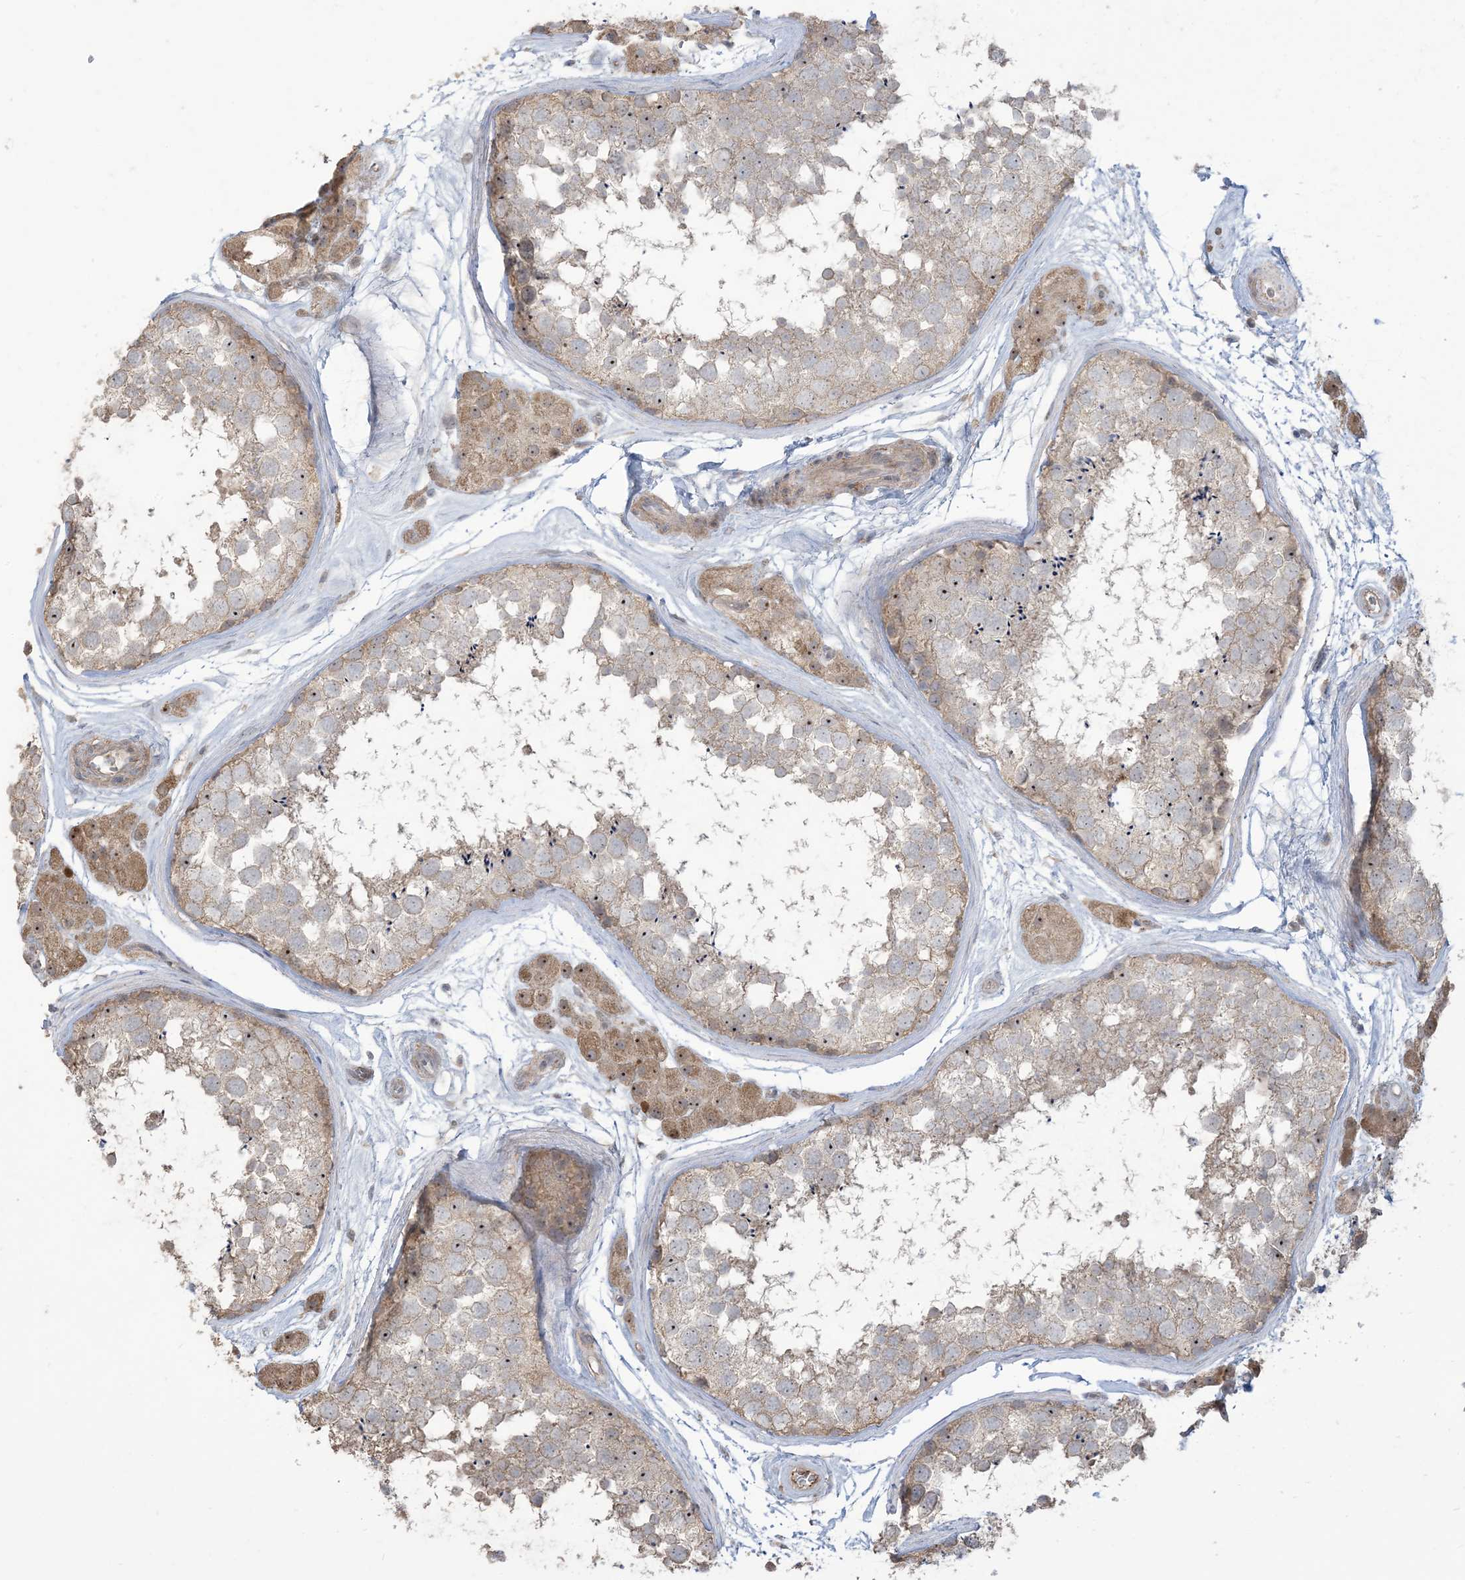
{"staining": {"intensity": "weak", "quantity": "<25%", "location": "nuclear"}, "tissue": "testis", "cell_type": "Cells in seminiferous ducts", "image_type": "normal", "snomed": [{"axis": "morphology", "description": "Normal tissue, NOS"}, {"axis": "topography", "description": "Testis"}], "caption": "A photomicrograph of human testis is negative for staining in cells in seminiferous ducts. (DAB IHC, high magnification).", "gene": "KLHL18", "patient": {"sex": "male", "age": 56}}